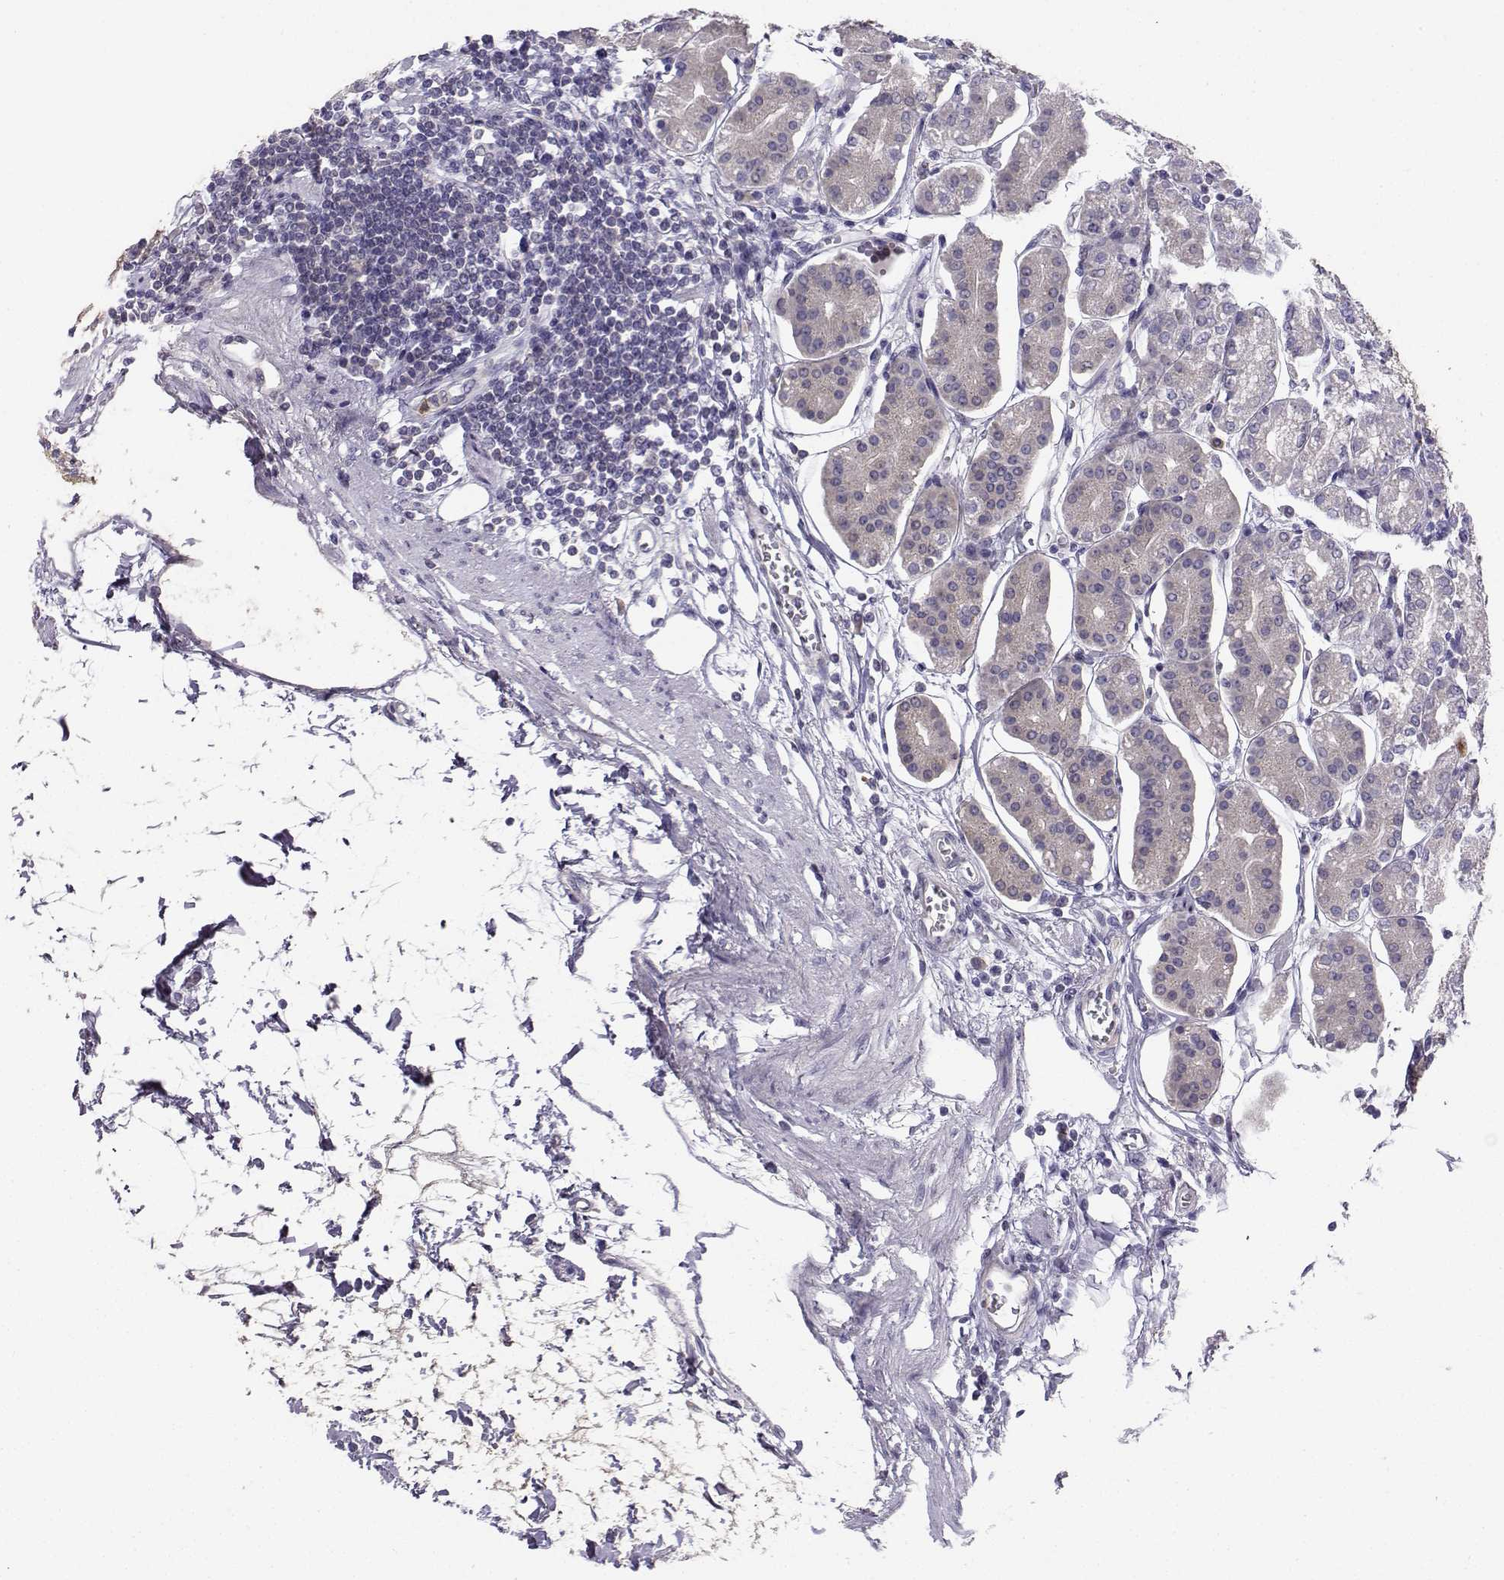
{"staining": {"intensity": "negative", "quantity": "none", "location": "none"}, "tissue": "stomach", "cell_type": "Glandular cells", "image_type": "normal", "snomed": [{"axis": "morphology", "description": "Normal tissue, NOS"}, {"axis": "topography", "description": "Skeletal muscle"}, {"axis": "topography", "description": "Stomach"}], "caption": "Immunohistochemistry micrograph of benign human stomach stained for a protein (brown), which reveals no positivity in glandular cells.", "gene": "CALY", "patient": {"sex": "female", "age": 57}}